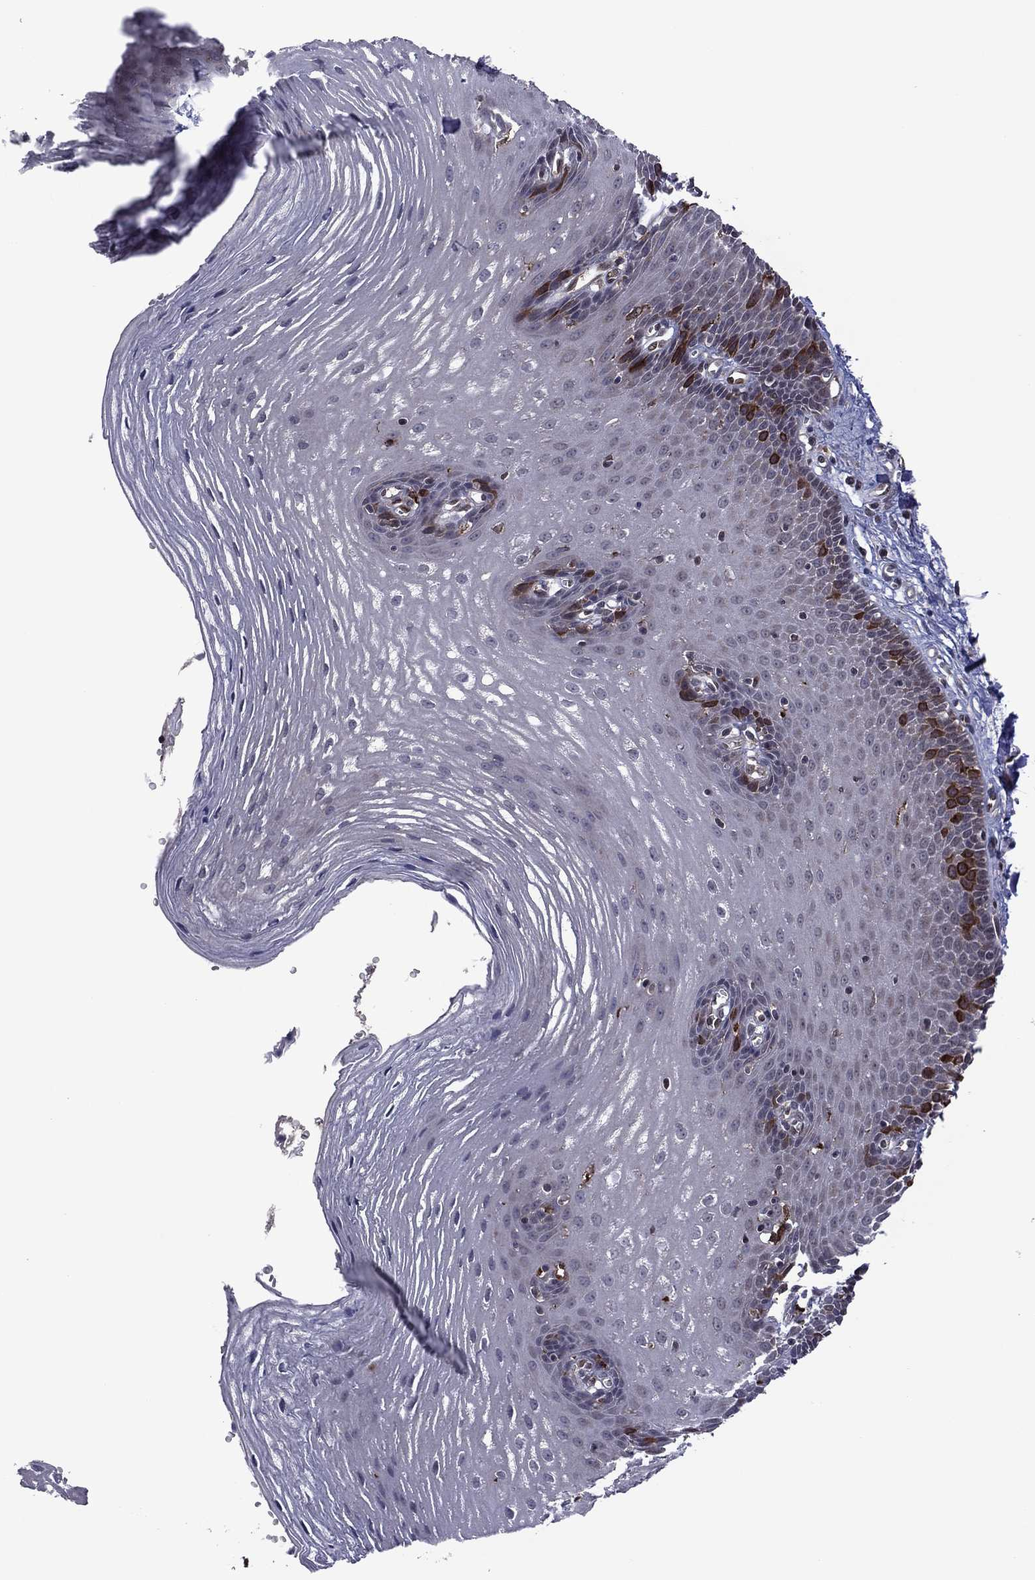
{"staining": {"intensity": "strong", "quantity": "<25%", "location": "cytoplasmic/membranous"}, "tissue": "esophagus", "cell_type": "Squamous epithelial cells", "image_type": "normal", "snomed": [{"axis": "morphology", "description": "Normal tissue, NOS"}, {"axis": "topography", "description": "Esophagus"}], "caption": "Esophagus stained with DAB immunohistochemistry demonstrates medium levels of strong cytoplasmic/membranous positivity in approximately <25% of squamous epithelial cells.", "gene": "GPAA1", "patient": {"sex": "male", "age": 72}}